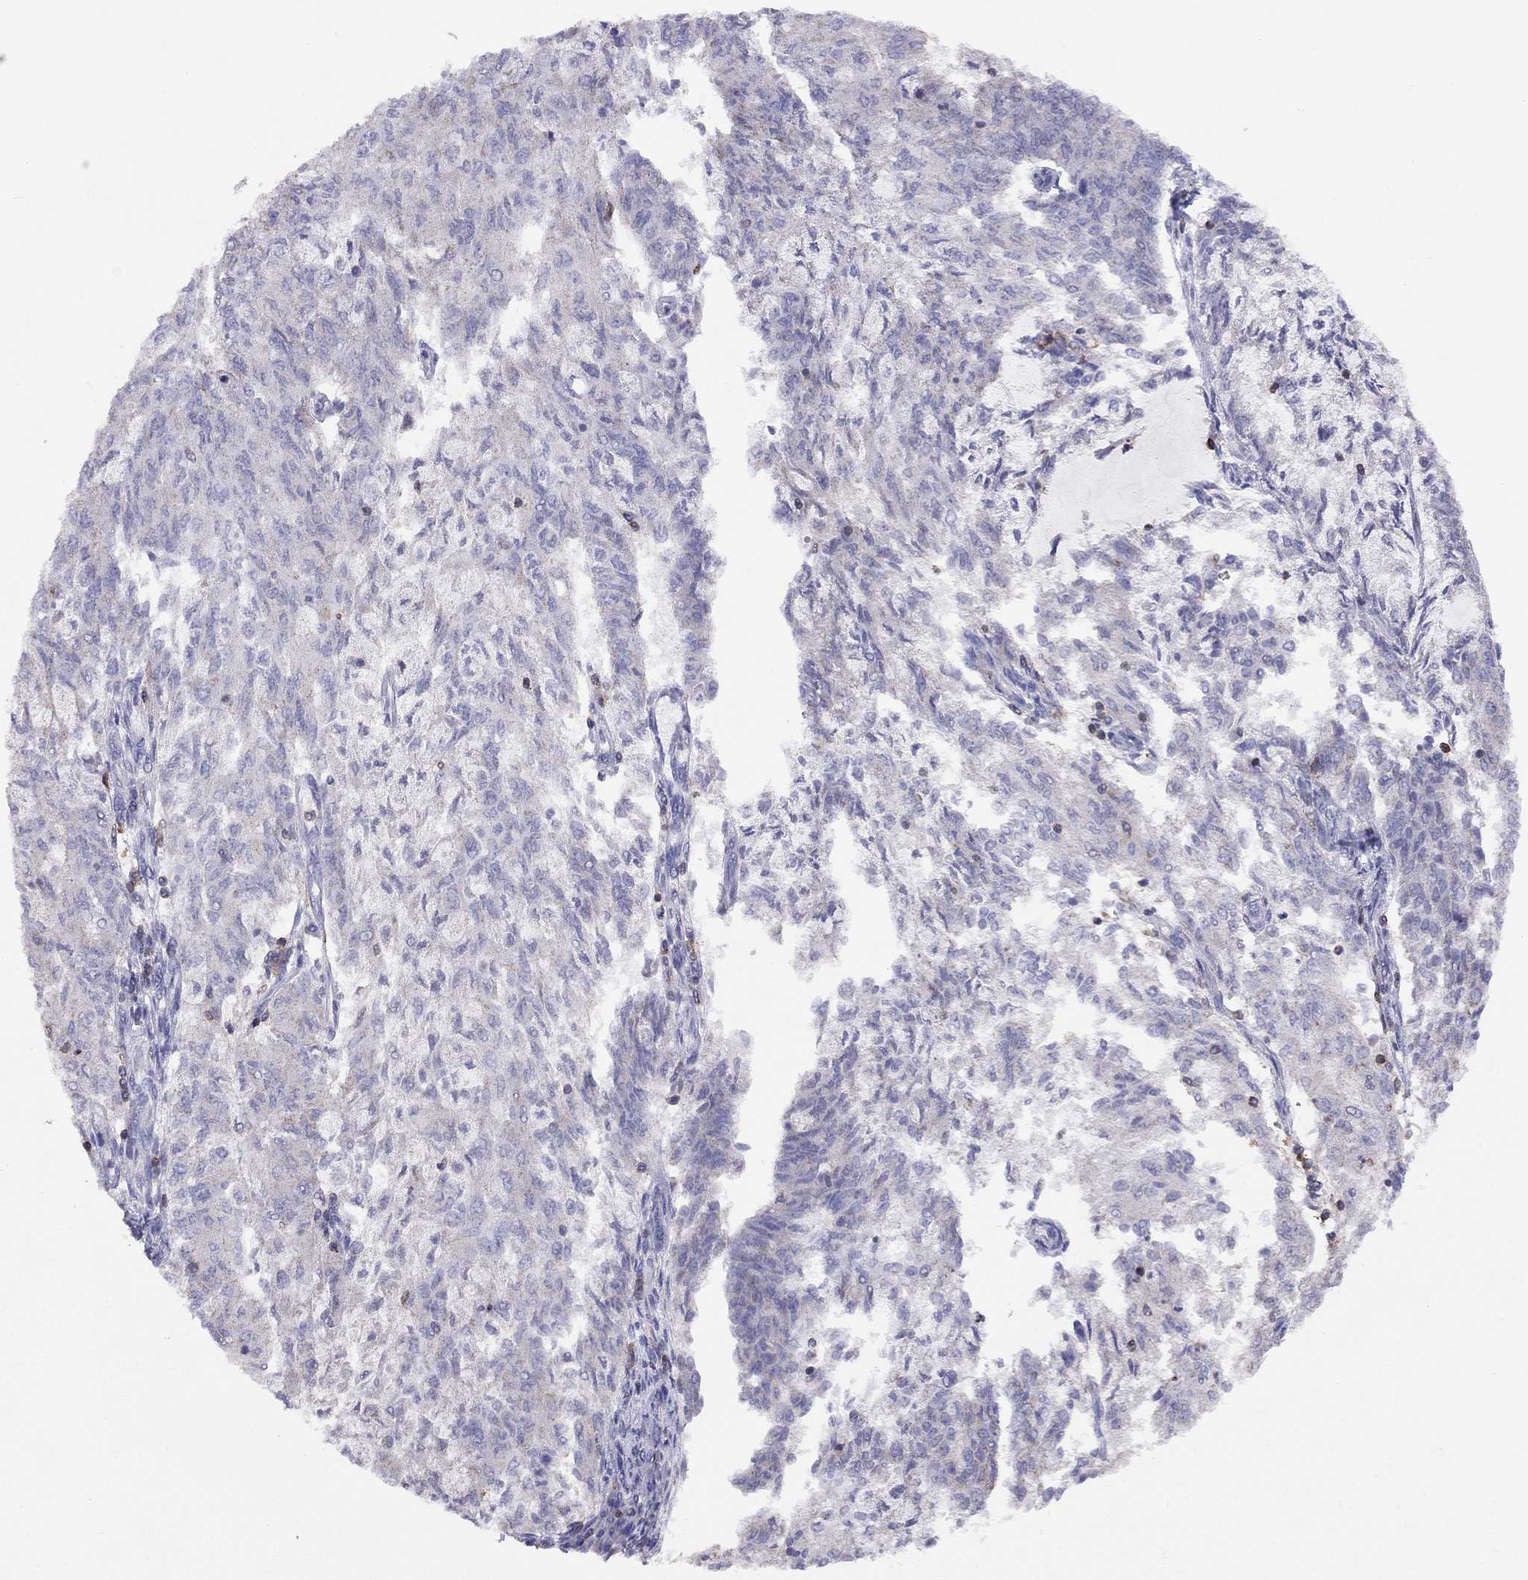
{"staining": {"intensity": "negative", "quantity": "none", "location": "none"}, "tissue": "endometrial cancer", "cell_type": "Tumor cells", "image_type": "cancer", "snomed": [{"axis": "morphology", "description": "Adenocarcinoma, NOS"}, {"axis": "topography", "description": "Endometrium"}], "caption": "Endometrial cancer was stained to show a protein in brown. There is no significant positivity in tumor cells.", "gene": "CITED1", "patient": {"sex": "female", "age": 82}}